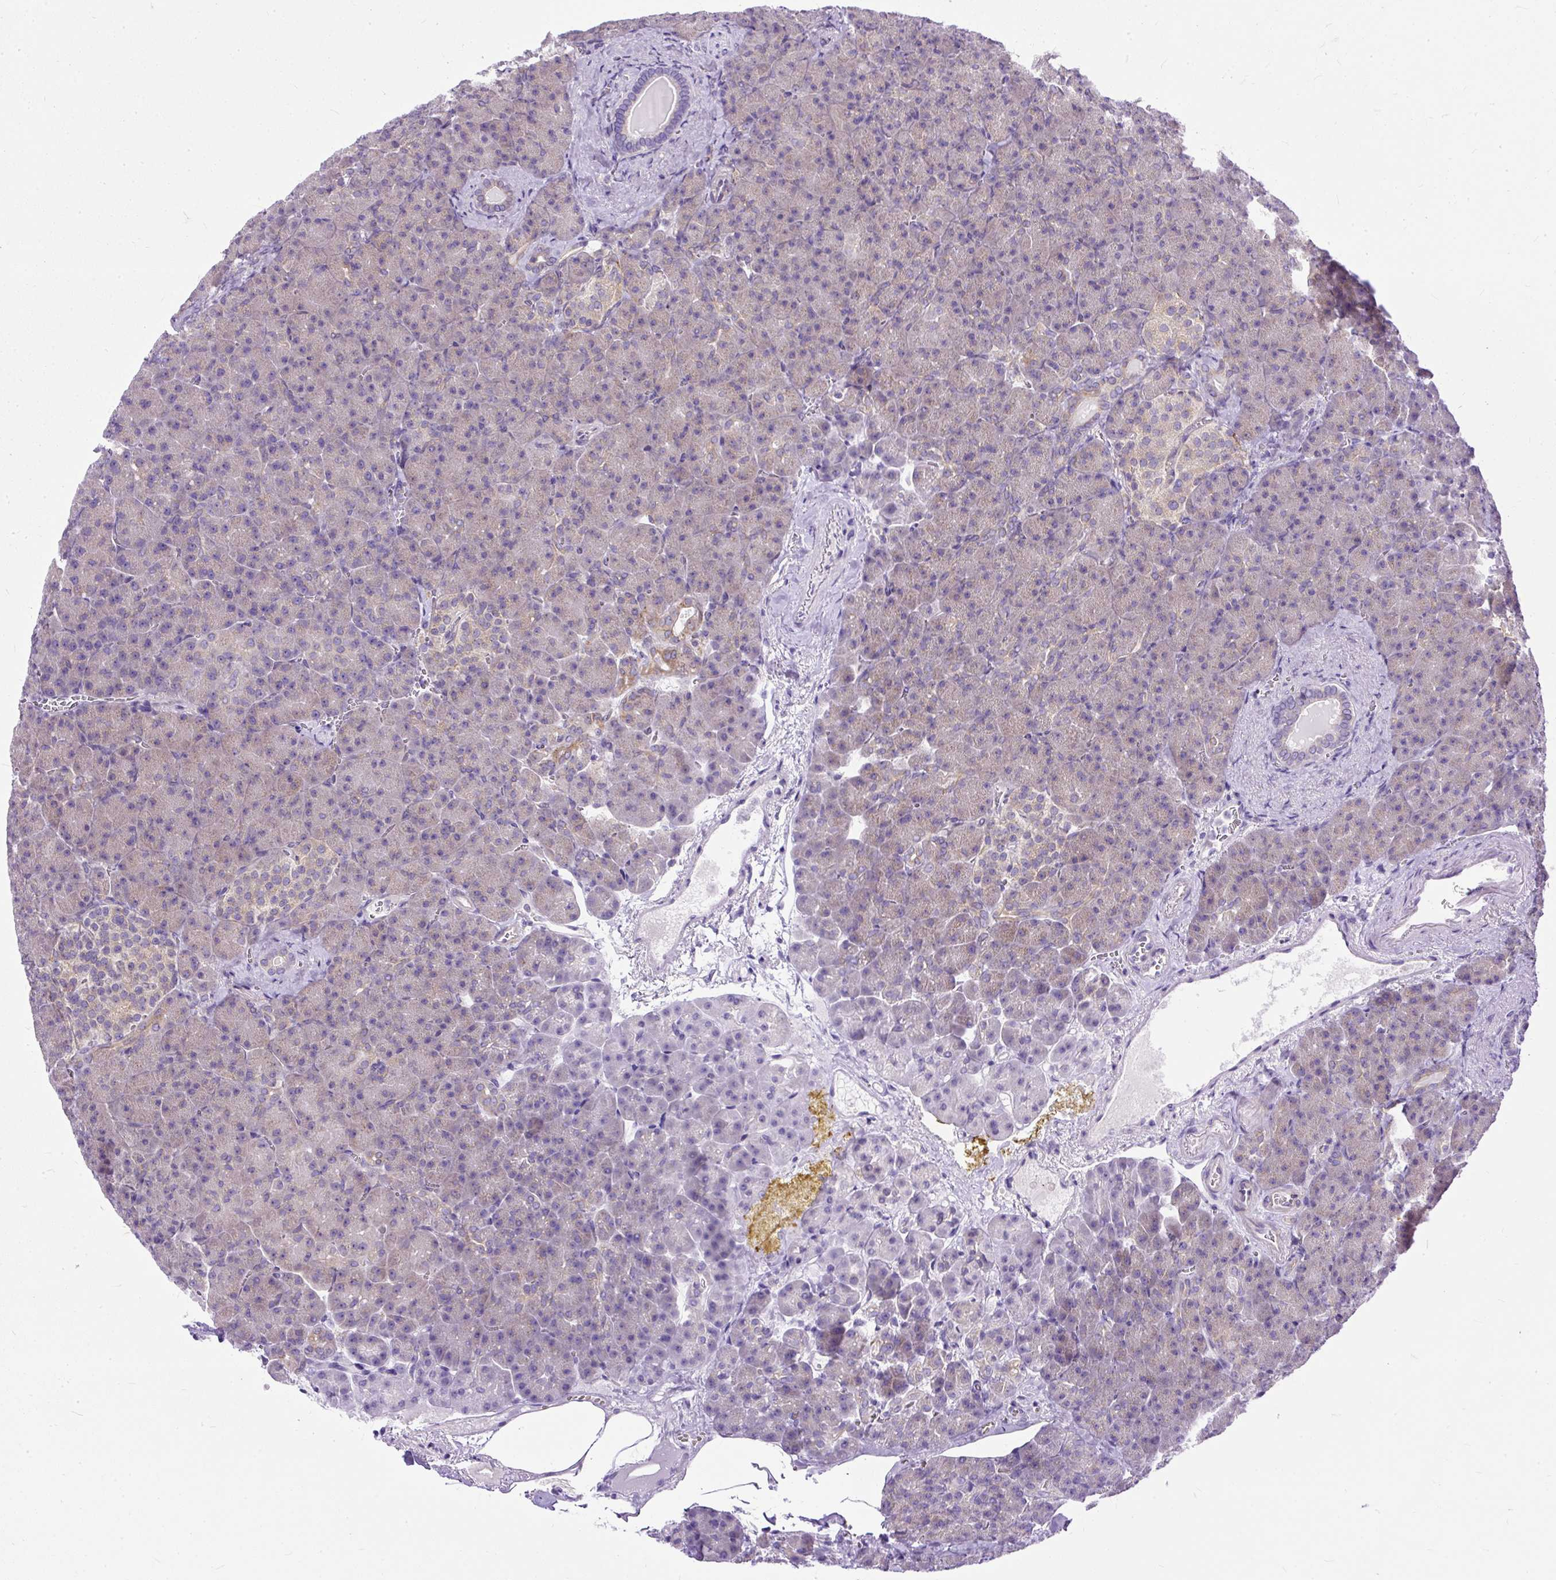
{"staining": {"intensity": "weak", "quantity": "25%-75%", "location": "cytoplasmic/membranous"}, "tissue": "pancreas", "cell_type": "Exocrine glandular cells", "image_type": "normal", "snomed": [{"axis": "morphology", "description": "Normal tissue, NOS"}, {"axis": "topography", "description": "Pancreas"}], "caption": "Normal pancreas was stained to show a protein in brown. There is low levels of weak cytoplasmic/membranous expression in about 25%-75% of exocrine glandular cells.", "gene": "AMFR", "patient": {"sex": "female", "age": 74}}